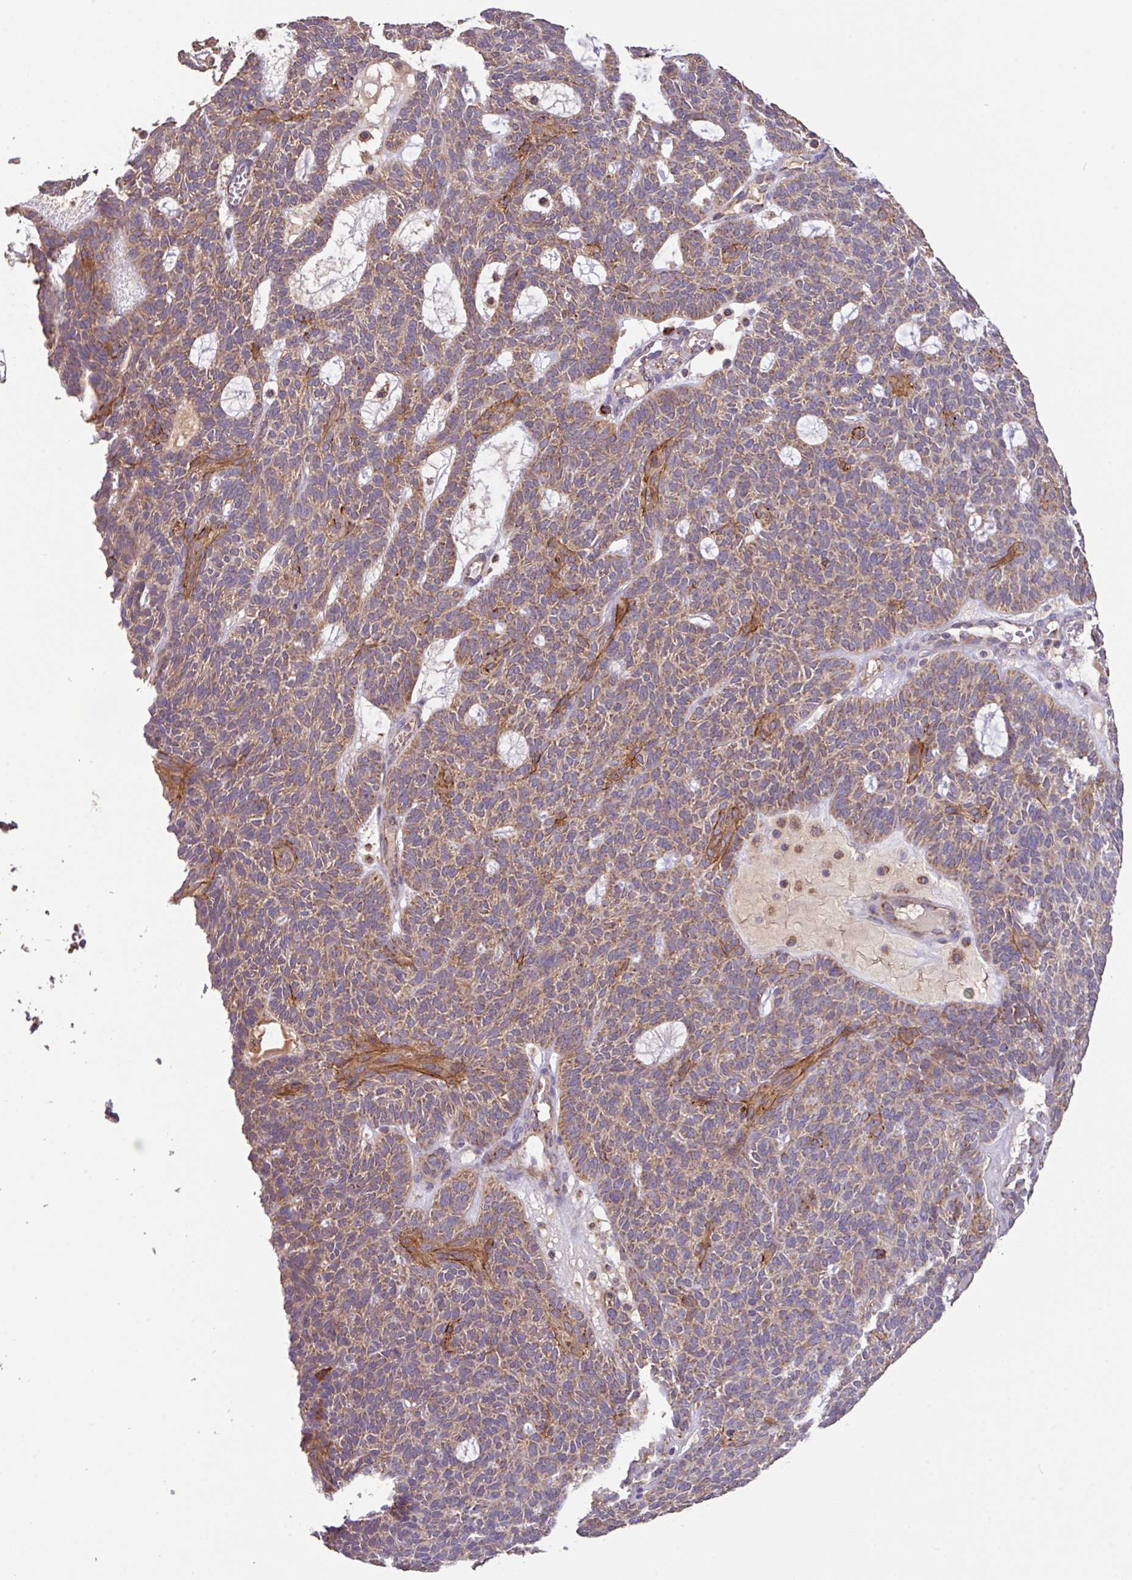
{"staining": {"intensity": "moderate", "quantity": ">75%", "location": "cytoplasmic/membranous"}, "tissue": "skin cancer", "cell_type": "Tumor cells", "image_type": "cancer", "snomed": [{"axis": "morphology", "description": "Squamous cell carcinoma, NOS"}, {"axis": "topography", "description": "Skin"}], "caption": "Immunohistochemistry of human skin cancer (squamous cell carcinoma) displays medium levels of moderate cytoplasmic/membranous expression in approximately >75% of tumor cells.", "gene": "LRRC53", "patient": {"sex": "female", "age": 90}}